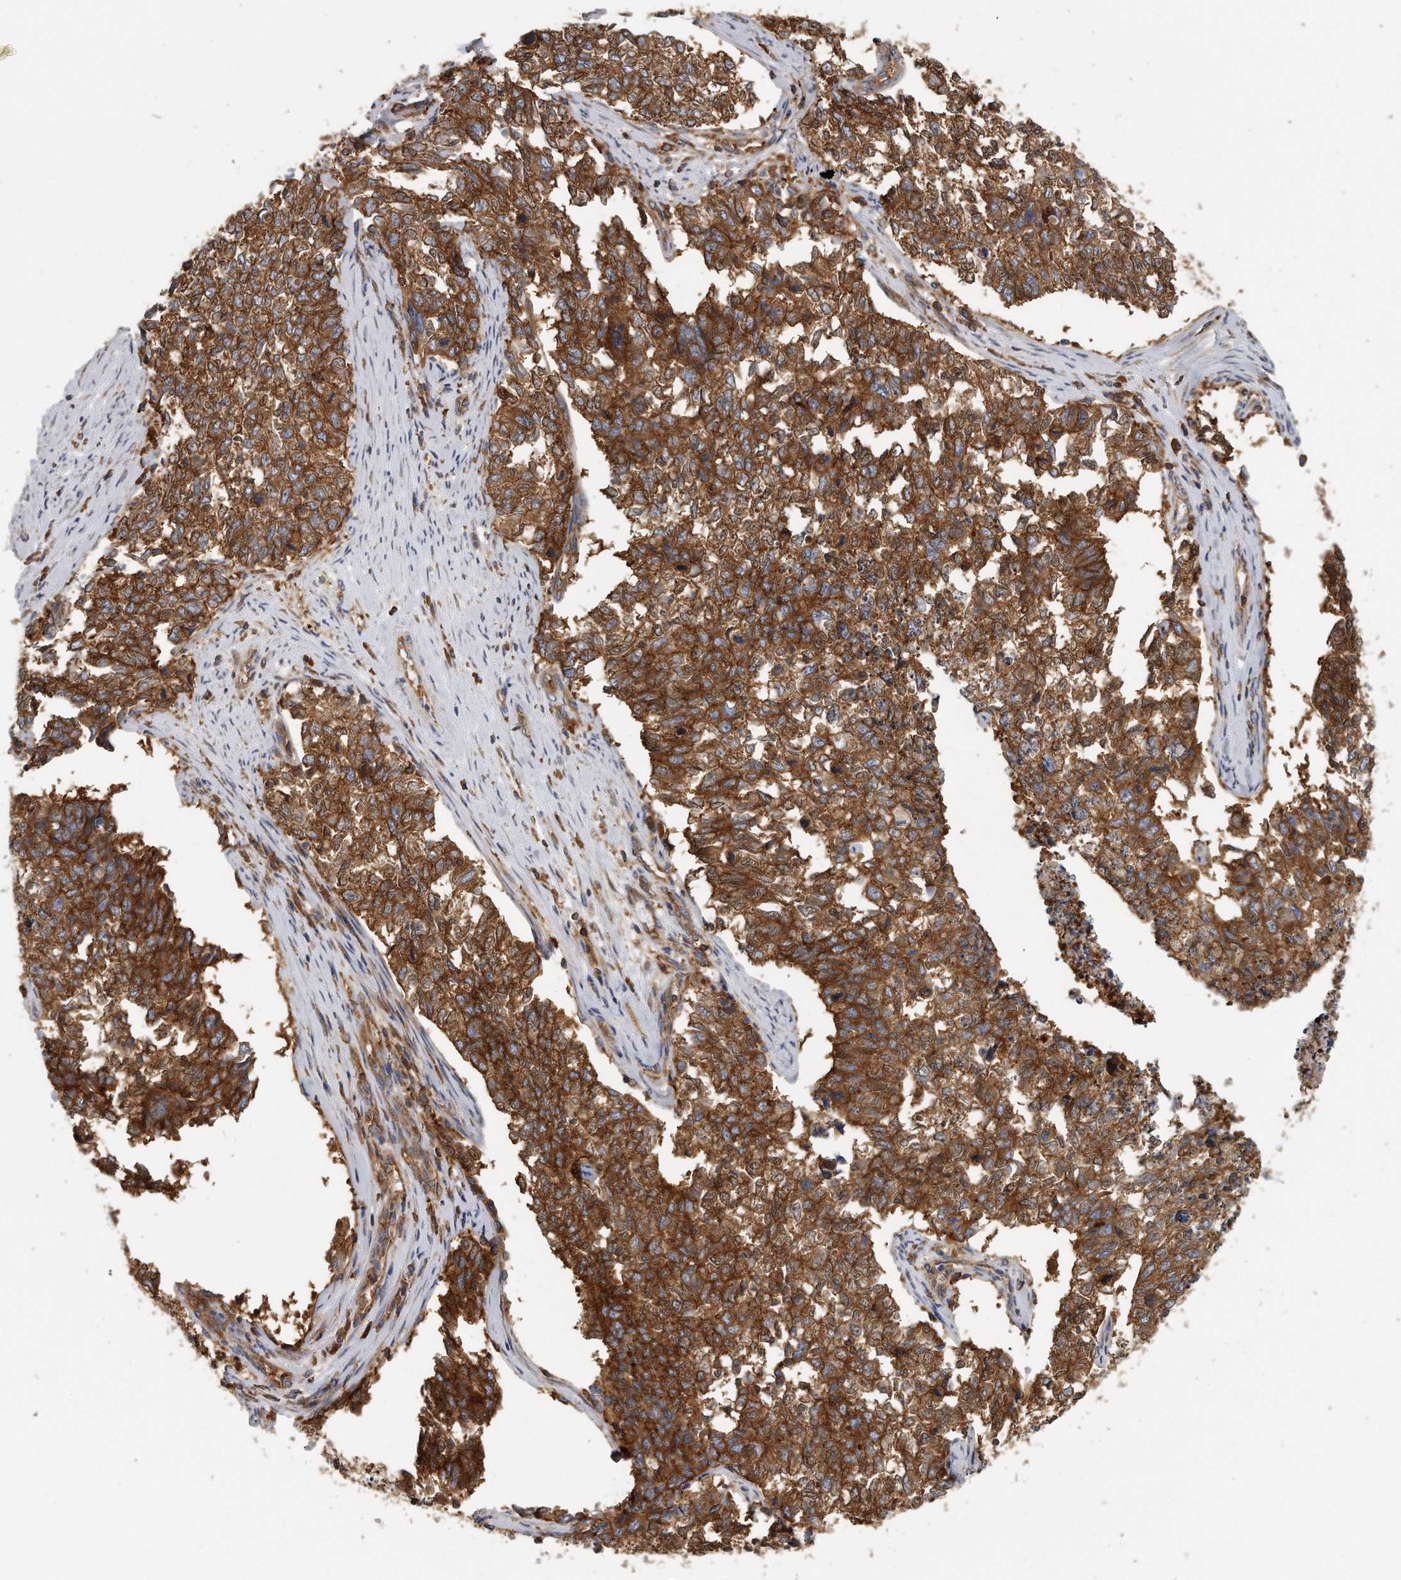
{"staining": {"intensity": "strong", "quantity": ">75%", "location": "cytoplasmic/membranous"}, "tissue": "cervical cancer", "cell_type": "Tumor cells", "image_type": "cancer", "snomed": [{"axis": "morphology", "description": "Squamous cell carcinoma, NOS"}, {"axis": "topography", "description": "Cervix"}], "caption": "High-power microscopy captured an IHC histopathology image of squamous cell carcinoma (cervical), revealing strong cytoplasmic/membranous staining in approximately >75% of tumor cells.", "gene": "EIF3I", "patient": {"sex": "female", "age": 63}}